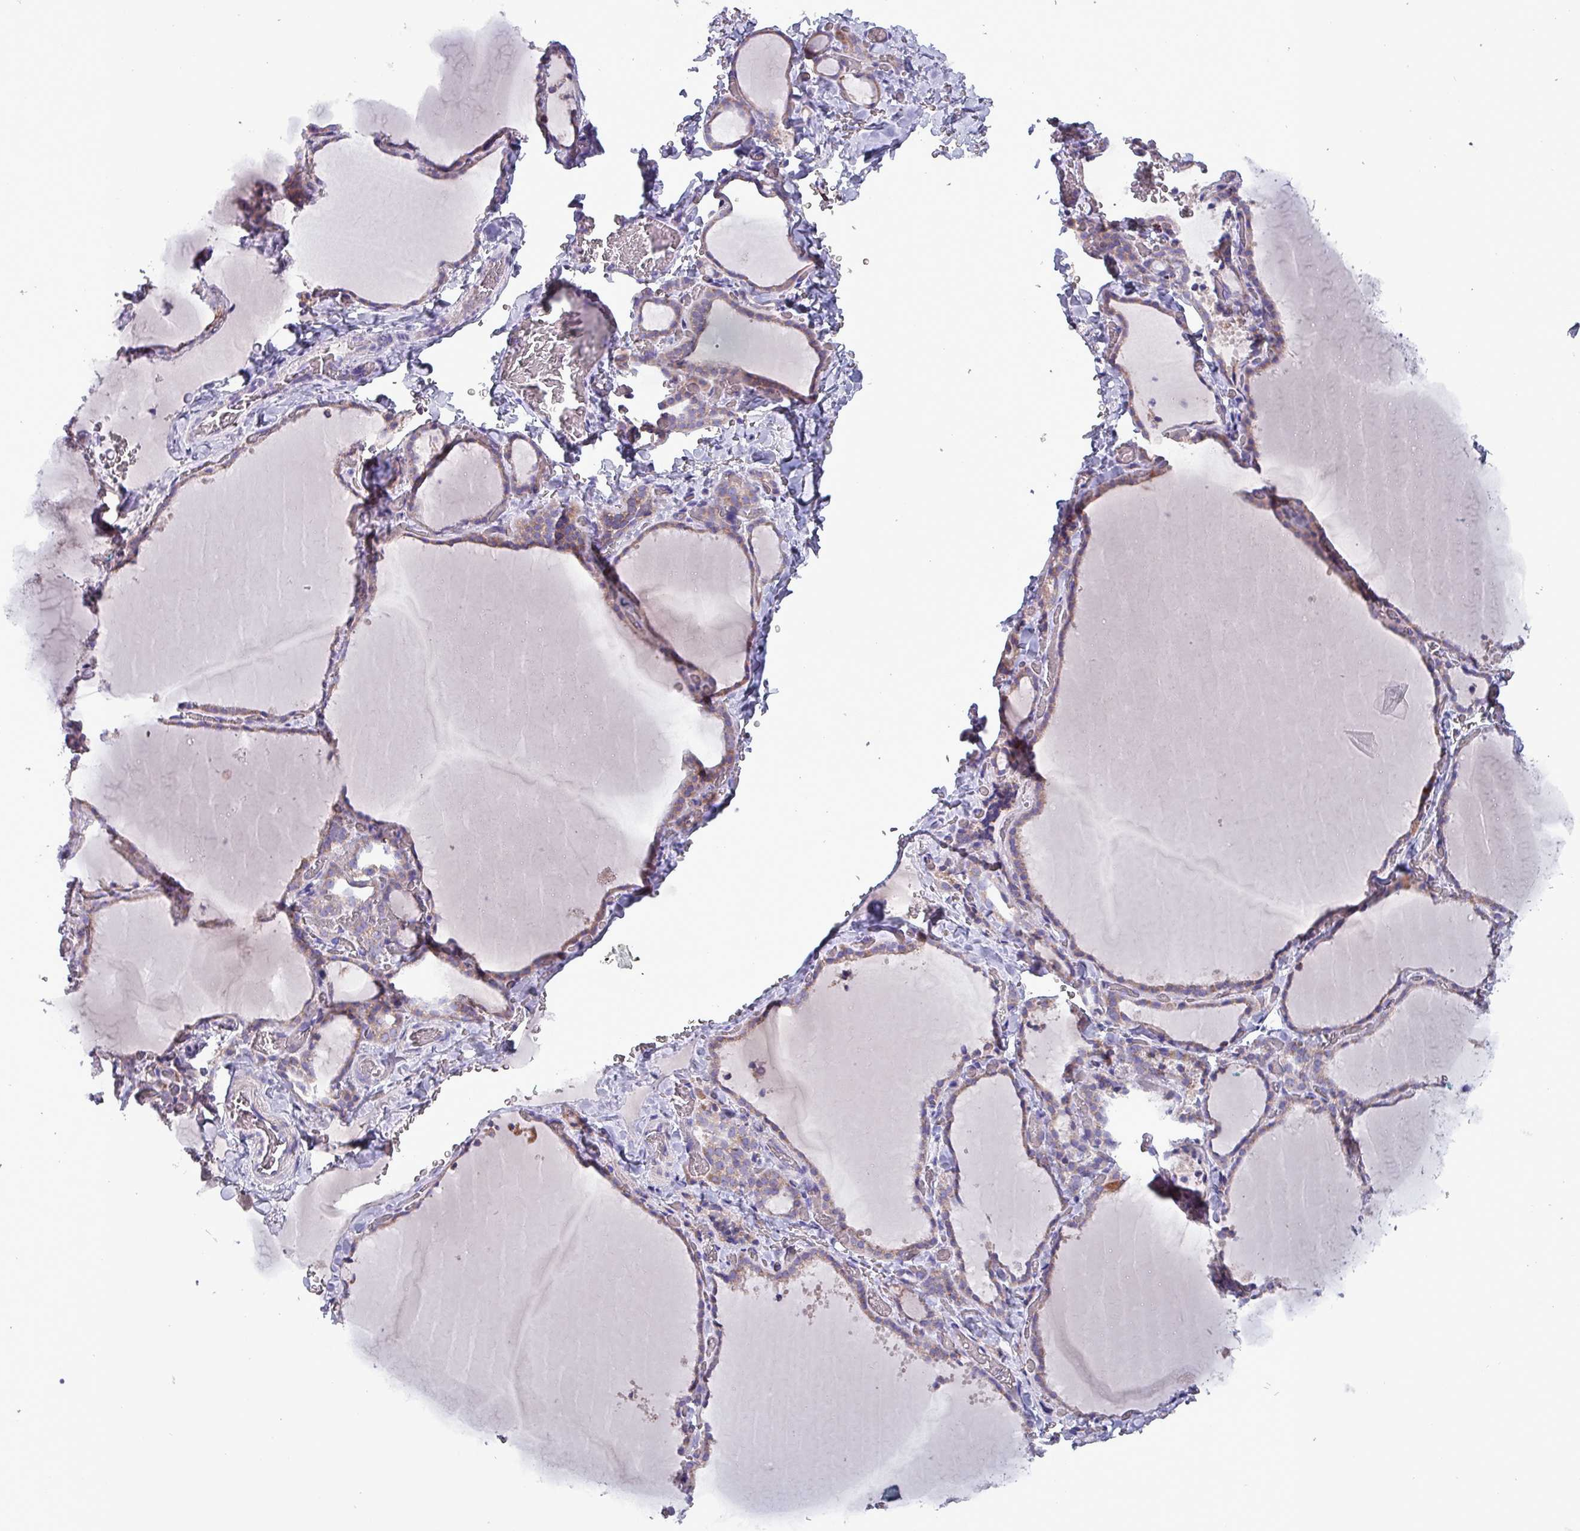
{"staining": {"intensity": "weak", "quantity": ">75%", "location": "cytoplasmic/membranous"}, "tissue": "thyroid gland", "cell_type": "Glandular cells", "image_type": "normal", "snomed": [{"axis": "morphology", "description": "Normal tissue, NOS"}, {"axis": "topography", "description": "Thyroid gland"}], "caption": "Immunohistochemistry (IHC) micrograph of normal thyroid gland: thyroid gland stained using immunohistochemistry (IHC) exhibits low levels of weak protein expression localized specifically in the cytoplasmic/membranous of glandular cells, appearing as a cytoplasmic/membranous brown color.", "gene": "HSD3B7", "patient": {"sex": "female", "age": 22}}